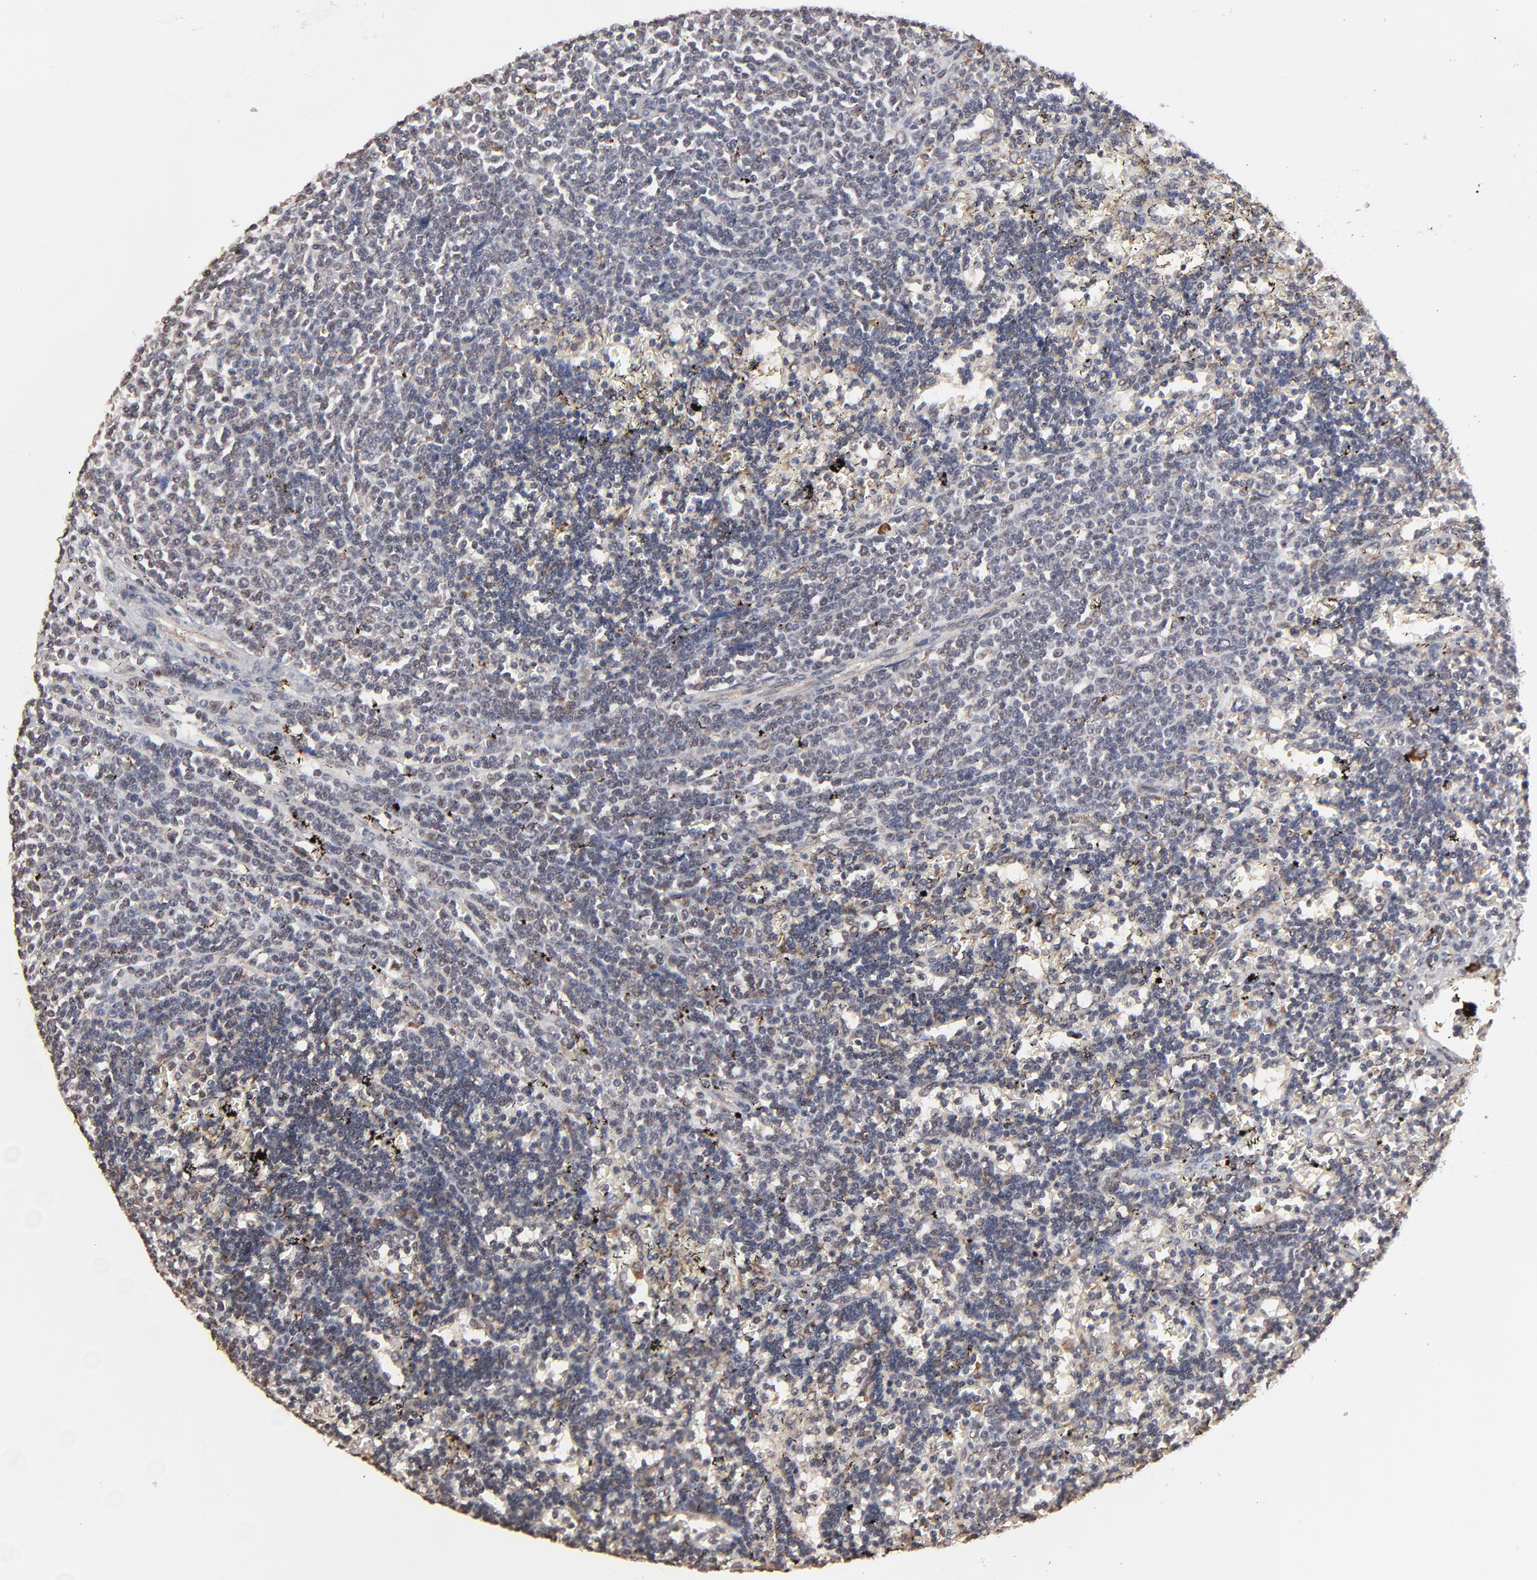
{"staining": {"intensity": "weak", "quantity": "25%-75%", "location": "cytoplasmic/membranous"}, "tissue": "lymphoma", "cell_type": "Tumor cells", "image_type": "cancer", "snomed": [{"axis": "morphology", "description": "Malignant lymphoma, non-Hodgkin's type, Low grade"}, {"axis": "topography", "description": "Spleen"}], "caption": "High-power microscopy captured an immunohistochemistry histopathology image of malignant lymphoma, non-Hodgkin's type (low-grade), revealing weak cytoplasmic/membranous positivity in about 25%-75% of tumor cells. The protein is stained brown, and the nuclei are stained in blue (DAB (3,3'-diaminobenzidine) IHC with brightfield microscopy, high magnification).", "gene": "CHM", "patient": {"sex": "male", "age": 60}}